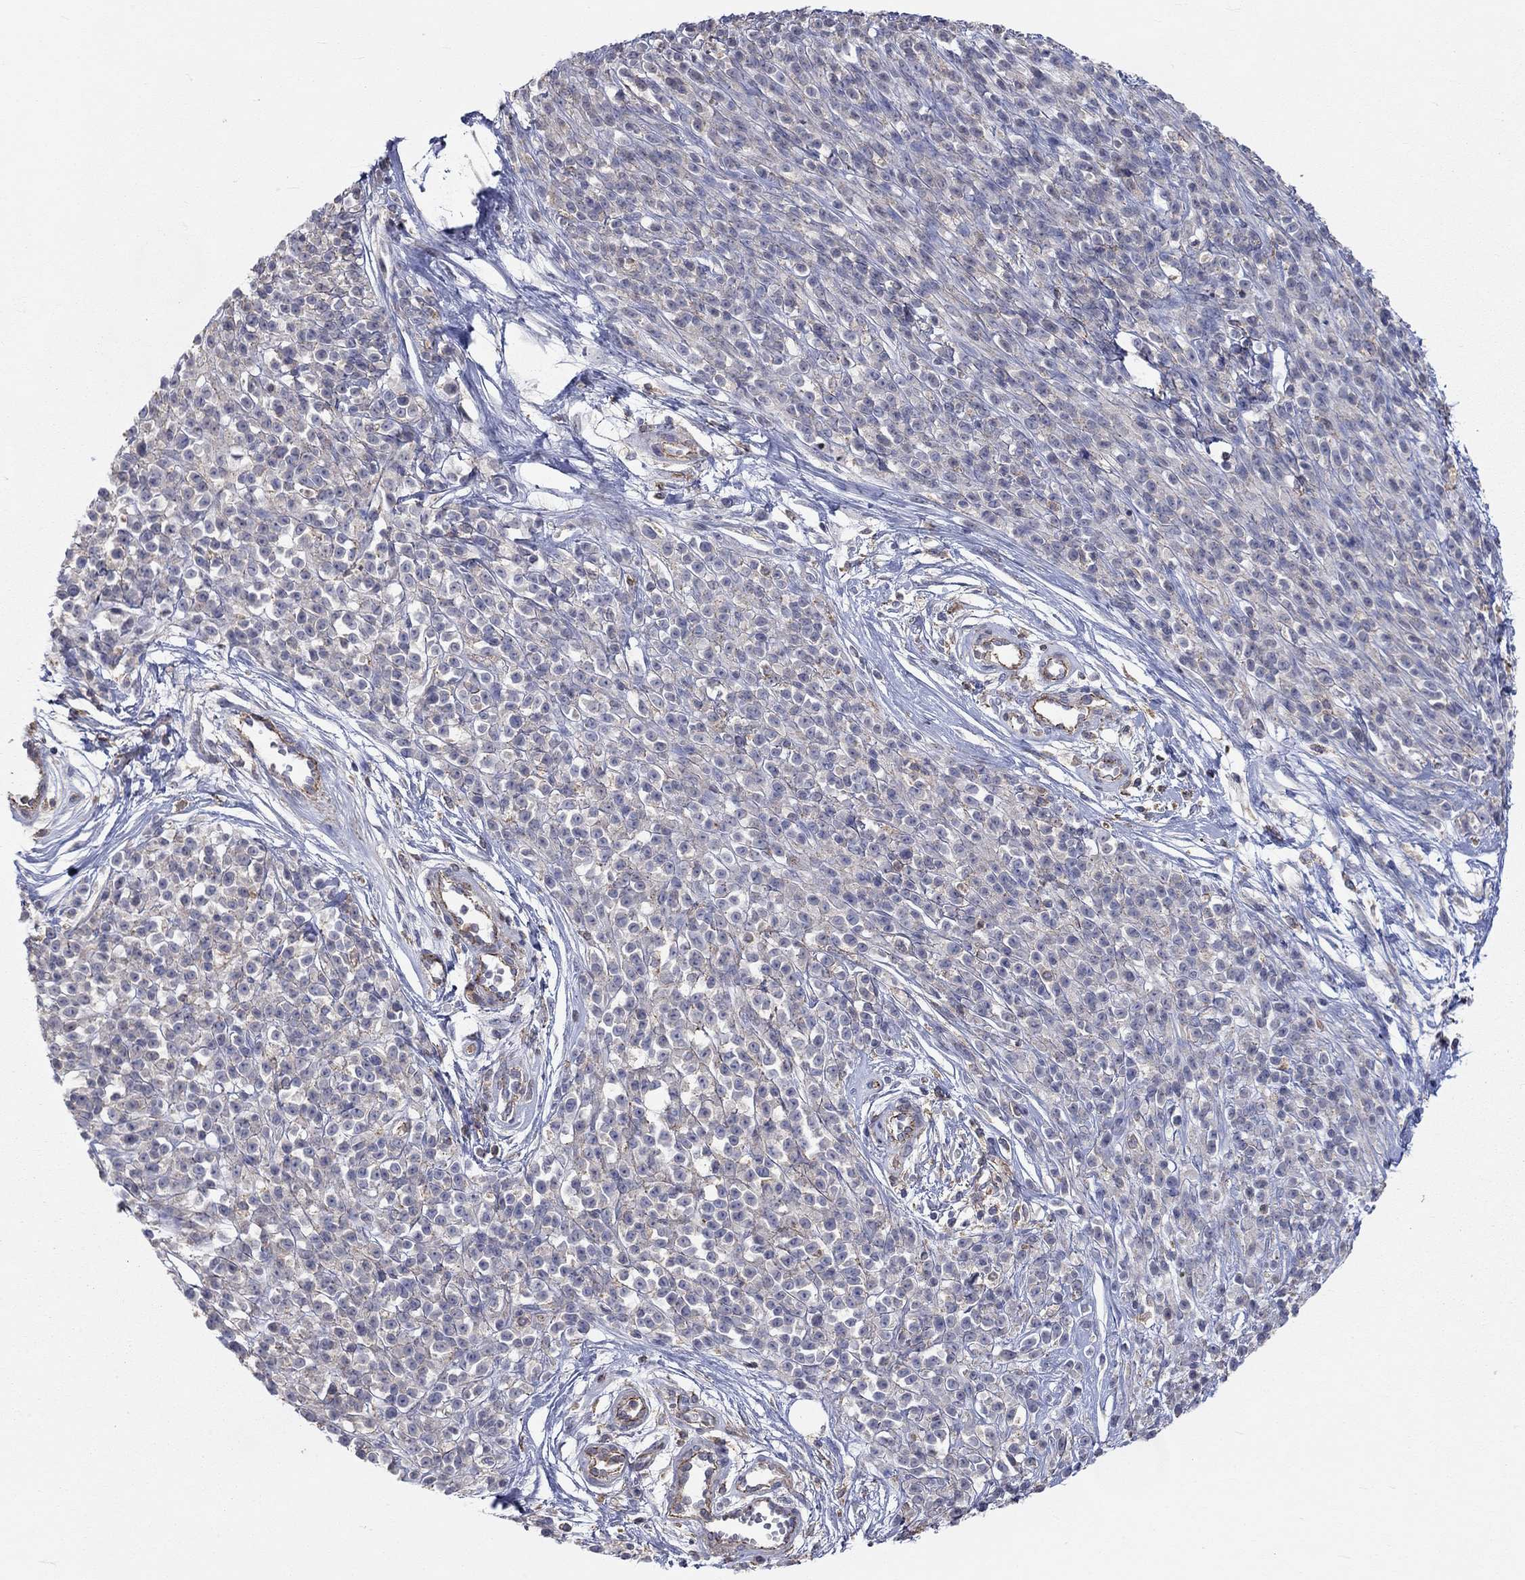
{"staining": {"intensity": "negative", "quantity": "none", "location": "none"}, "tissue": "melanoma", "cell_type": "Tumor cells", "image_type": "cancer", "snomed": [{"axis": "morphology", "description": "Malignant melanoma, NOS"}, {"axis": "topography", "description": "Skin"}, {"axis": "topography", "description": "Skin of trunk"}], "caption": "Melanoma was stained to show a protein in brown. There is no significant expression in tumor cells. (Stains: DAB immunohistochemistry with hematoxylin counter stain, Microscopy: brightfield microscopy at high magnification).", "gene": "PCDHGA10", "patient": {"sex": "male", "age": 74}}